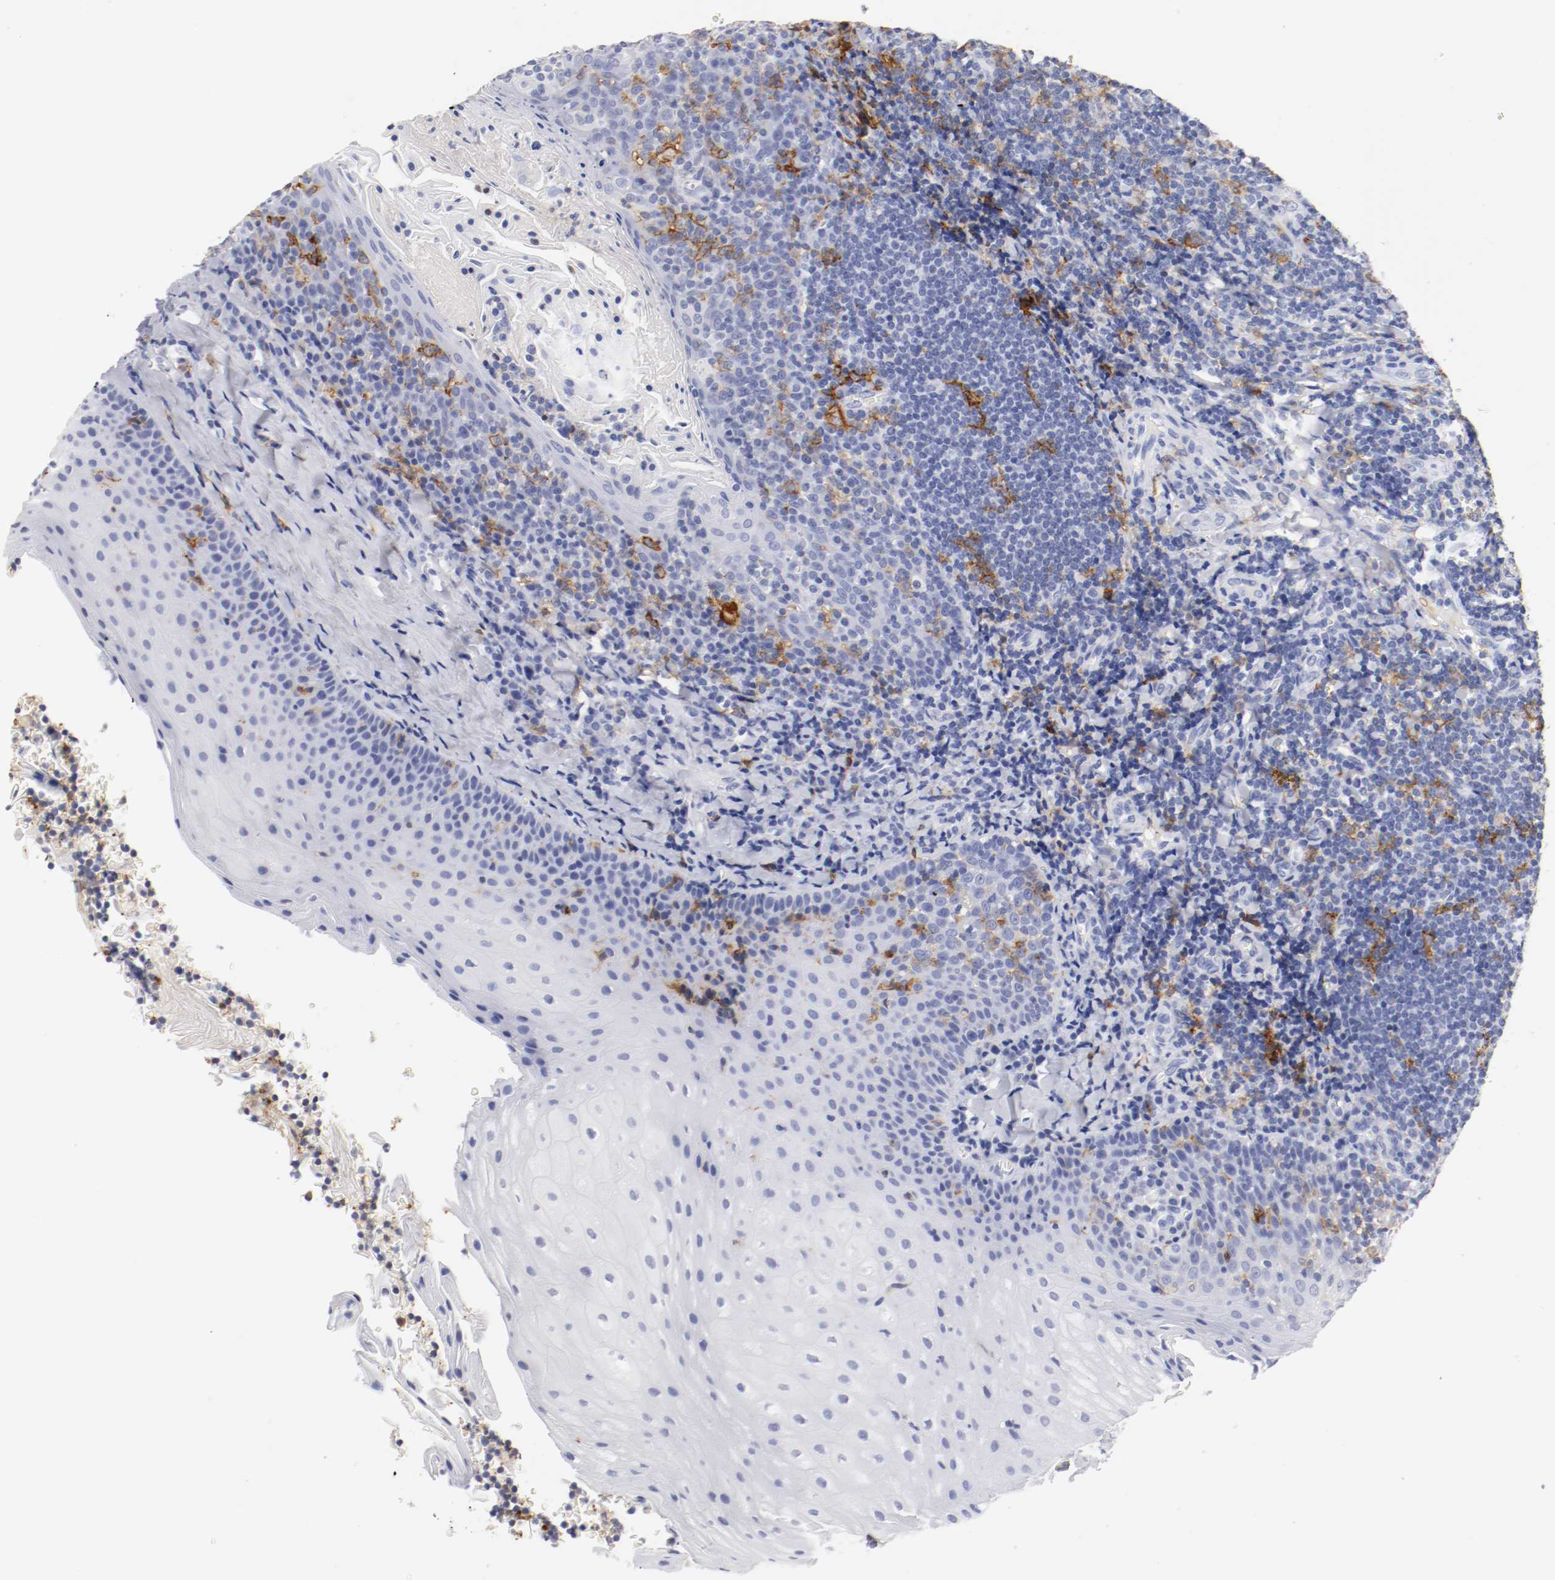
{"staining": {"intensity": "moderate", "quantity": "<25%", "location": "cytoplasmic/membranous"}, "tissue": "tonsil", "cell_type": "Non-germinal center cells", "image_type": "normal", "snomed": [{"axis": "morphology", "description": "Normal tissue, NOS"}, {"axis": "topography", "description": "Tonsil"}], "caption": "The photomicrograph exhibits immunohistochemical staining of benign tonsil. There is moderate cytoplasmic/membranous expression is identified in about <25% of non-germinal center cells. (DAB (3,3'-diaminobenzidine) IHC with brightfield microscopy, high magnification).", "gene": "ITGAX", "patient": {"sex": "male", "age": 31}}